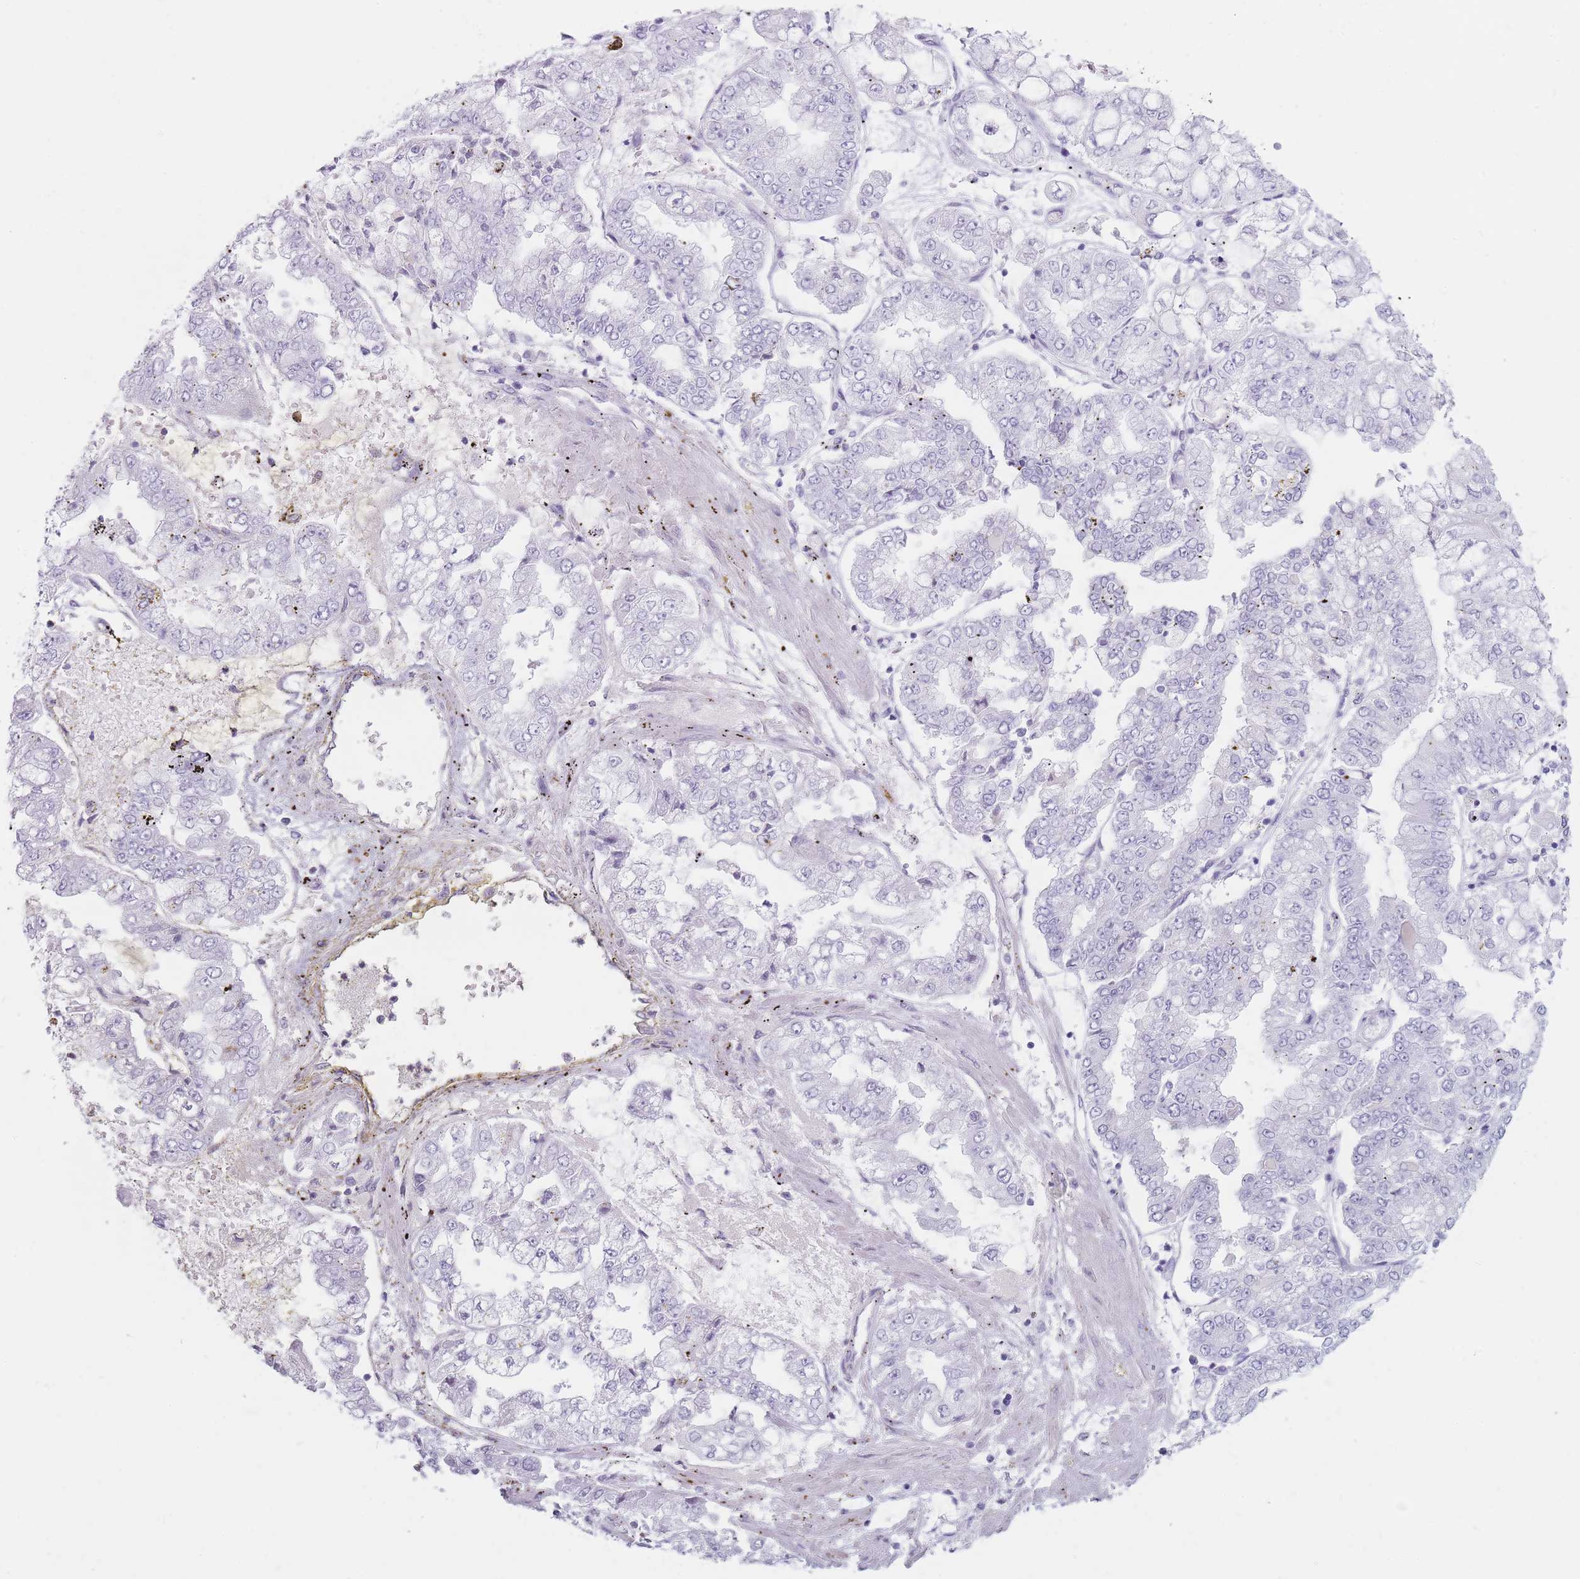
{"staining": {"intensity": "negative", "quantity": "none", "location": "none"}, "tissue": "stomach cancer", "cell_type": "Tumor cells", "image_type": "cancer", "snomed": [{"axis": "morphology", "description": "Adenocarcinoma, NOS"}, {"axis": "topography", "description": "Stomach"}], "caption": "This is an IHC histopathology image of human stomach cancer. There is no expression in tumor cells.", "gene": "GPR12", "patient": {"sex": "male", "age": 76}}